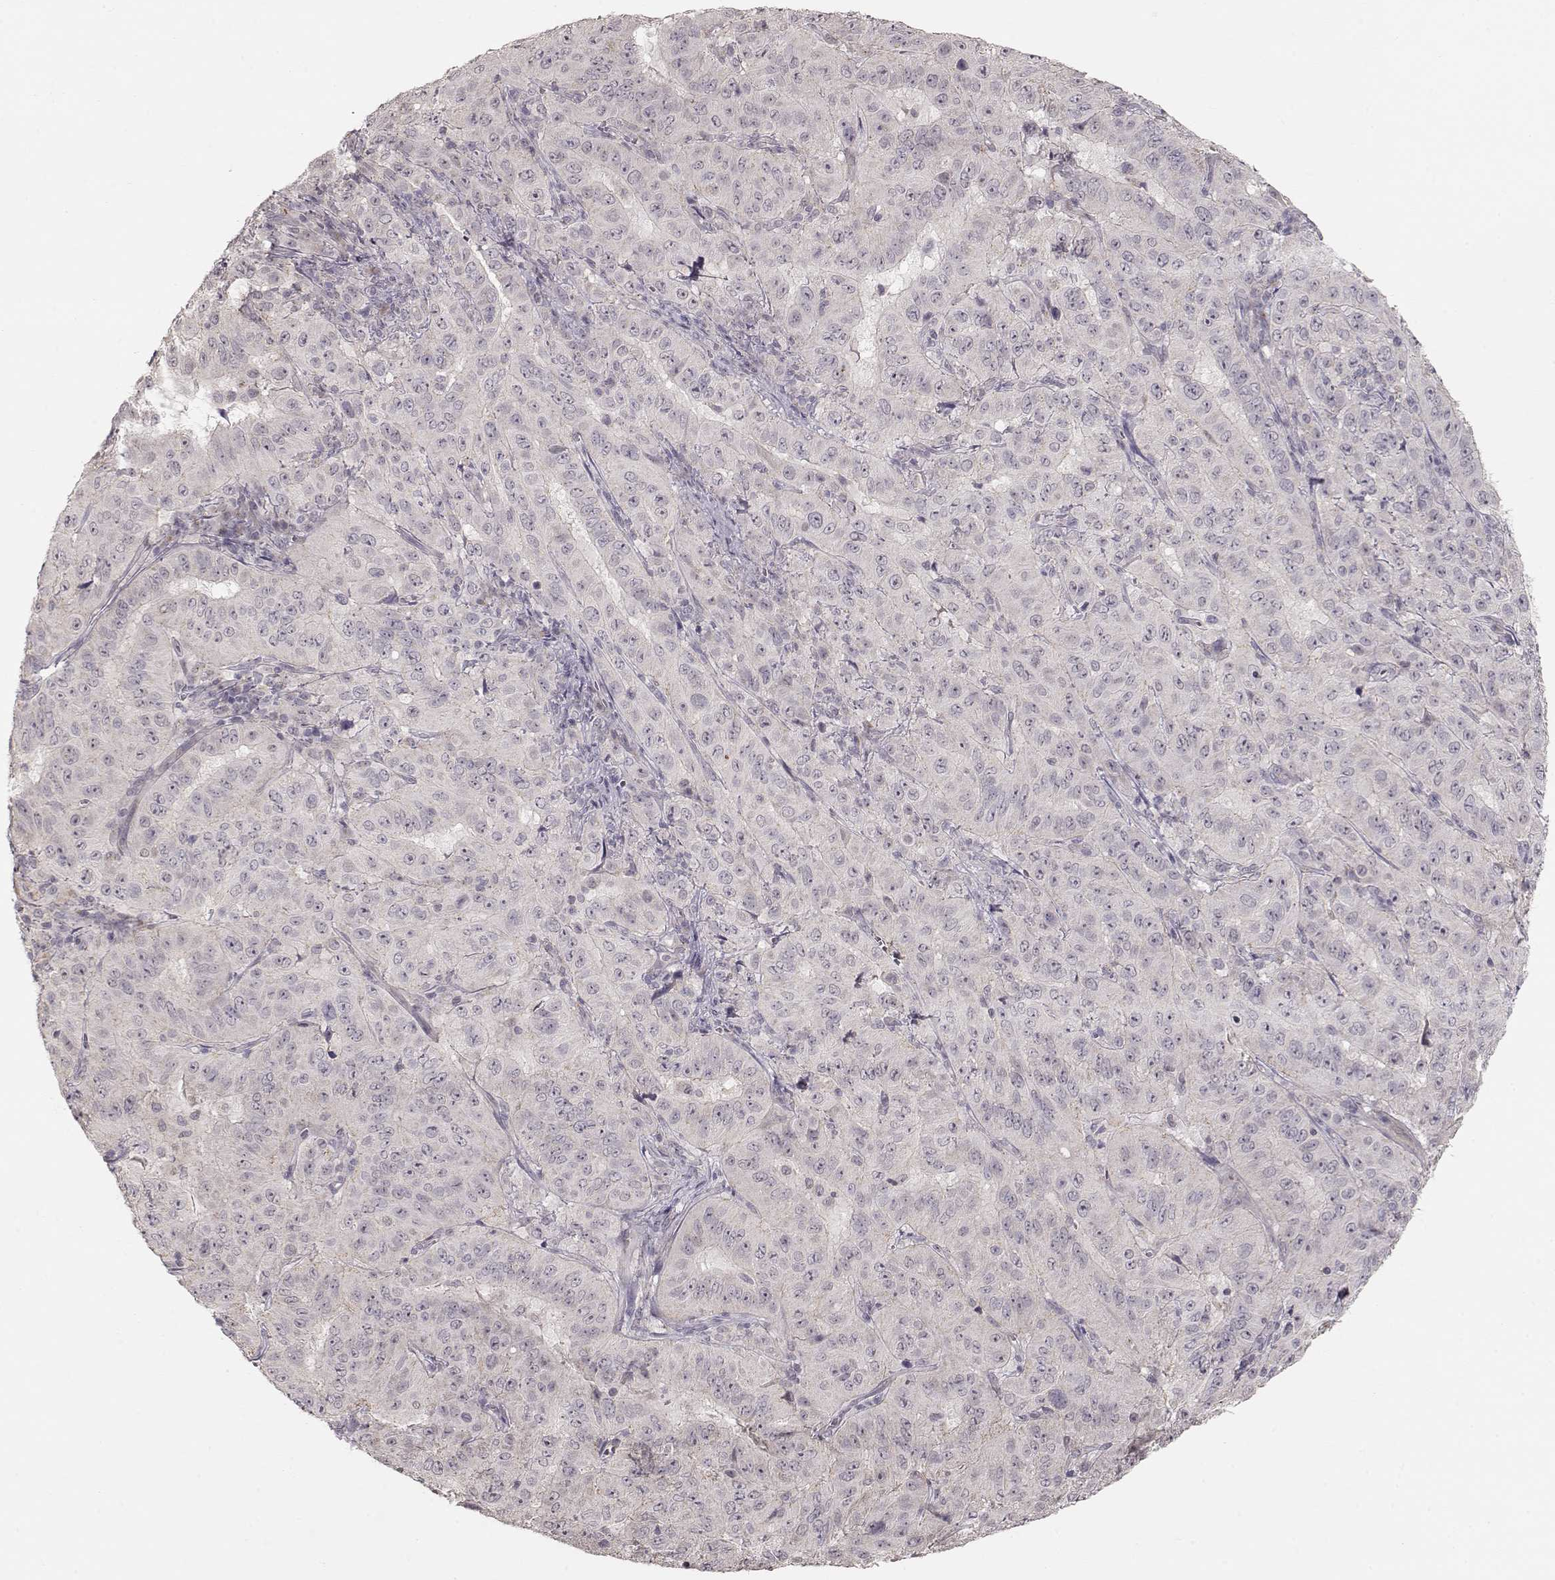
{"staining": {"intensity": "negative", "quantity": "none", "location": "none"}, "tissue": "pancreatic cancer", "cell_type": "Tumor cells", "image_type": "cancer", "snomed": [{"axis": "morphology", "description": "Adenocarcinoma, NOS"}, {"axis": "topography", "description": "Pancreas"}], "caption": "Tumor cells show no significant protein expression in adenocarcinoma (pancreatic).", "gene": "PNMT", "patient": {"sex": "male", "age": 63}}